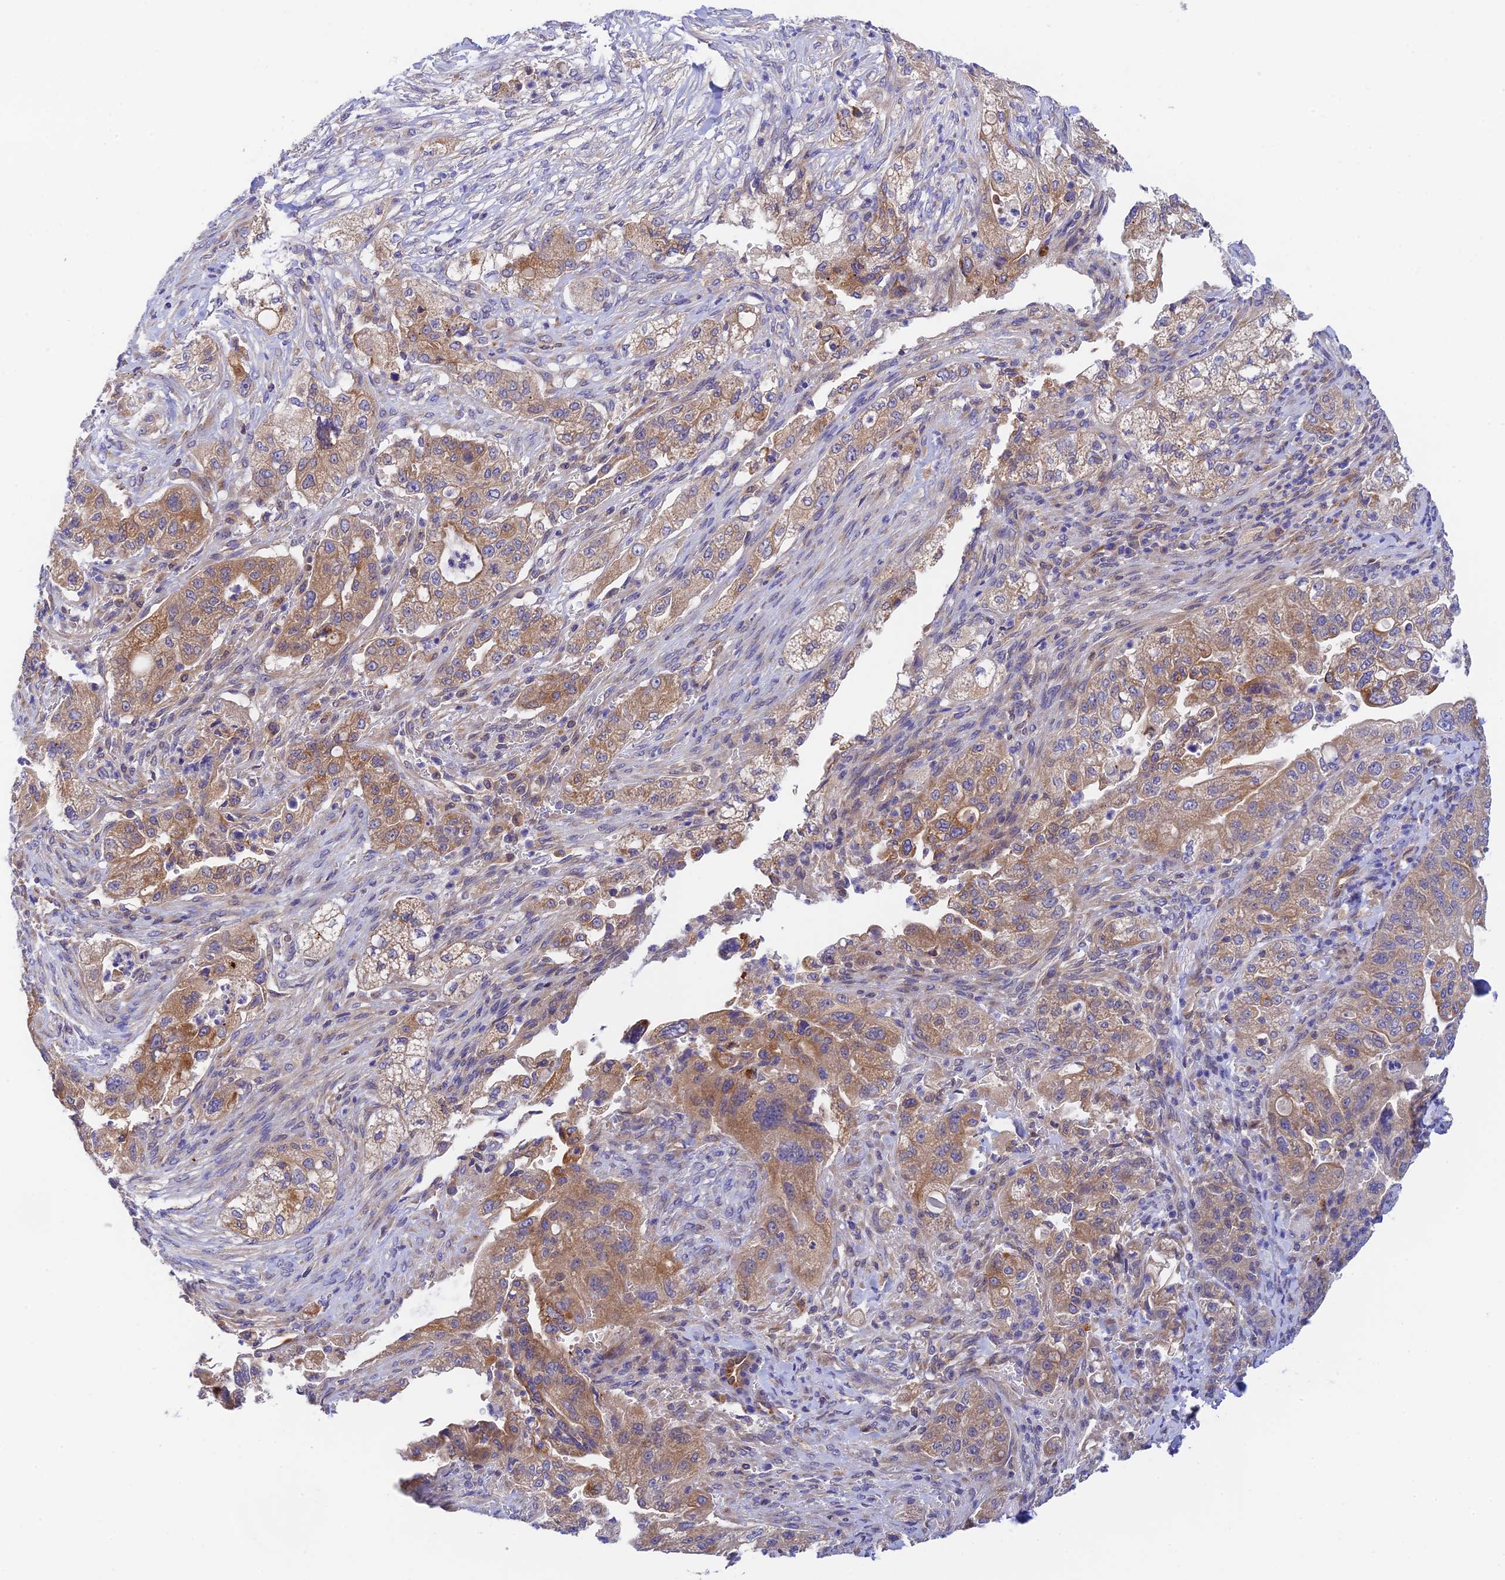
{"staining": {"intensity": "moderate", "quantity": ">75%", "location": "cytoplasmic/membranous"}, "tissue": "pancreatic cancer", "cell_type": "Tumor cells", "image_type": "cancer", "snomed": [{"axis": "morphology", "description": "Adenocarcinoma, NOS"}, {"axis": "topography", "description": "Pancreas"}], "caption": "The photomicrograph demonstrates immunohistochemical staining of pancreatic cancer (adenocarcinoma). There is moderate cytoplasmic/membranous positivity is identified in about >75% of tumor cells.", "gene": "RANBP6", "patient": {"sex": "female", "age": 78}}